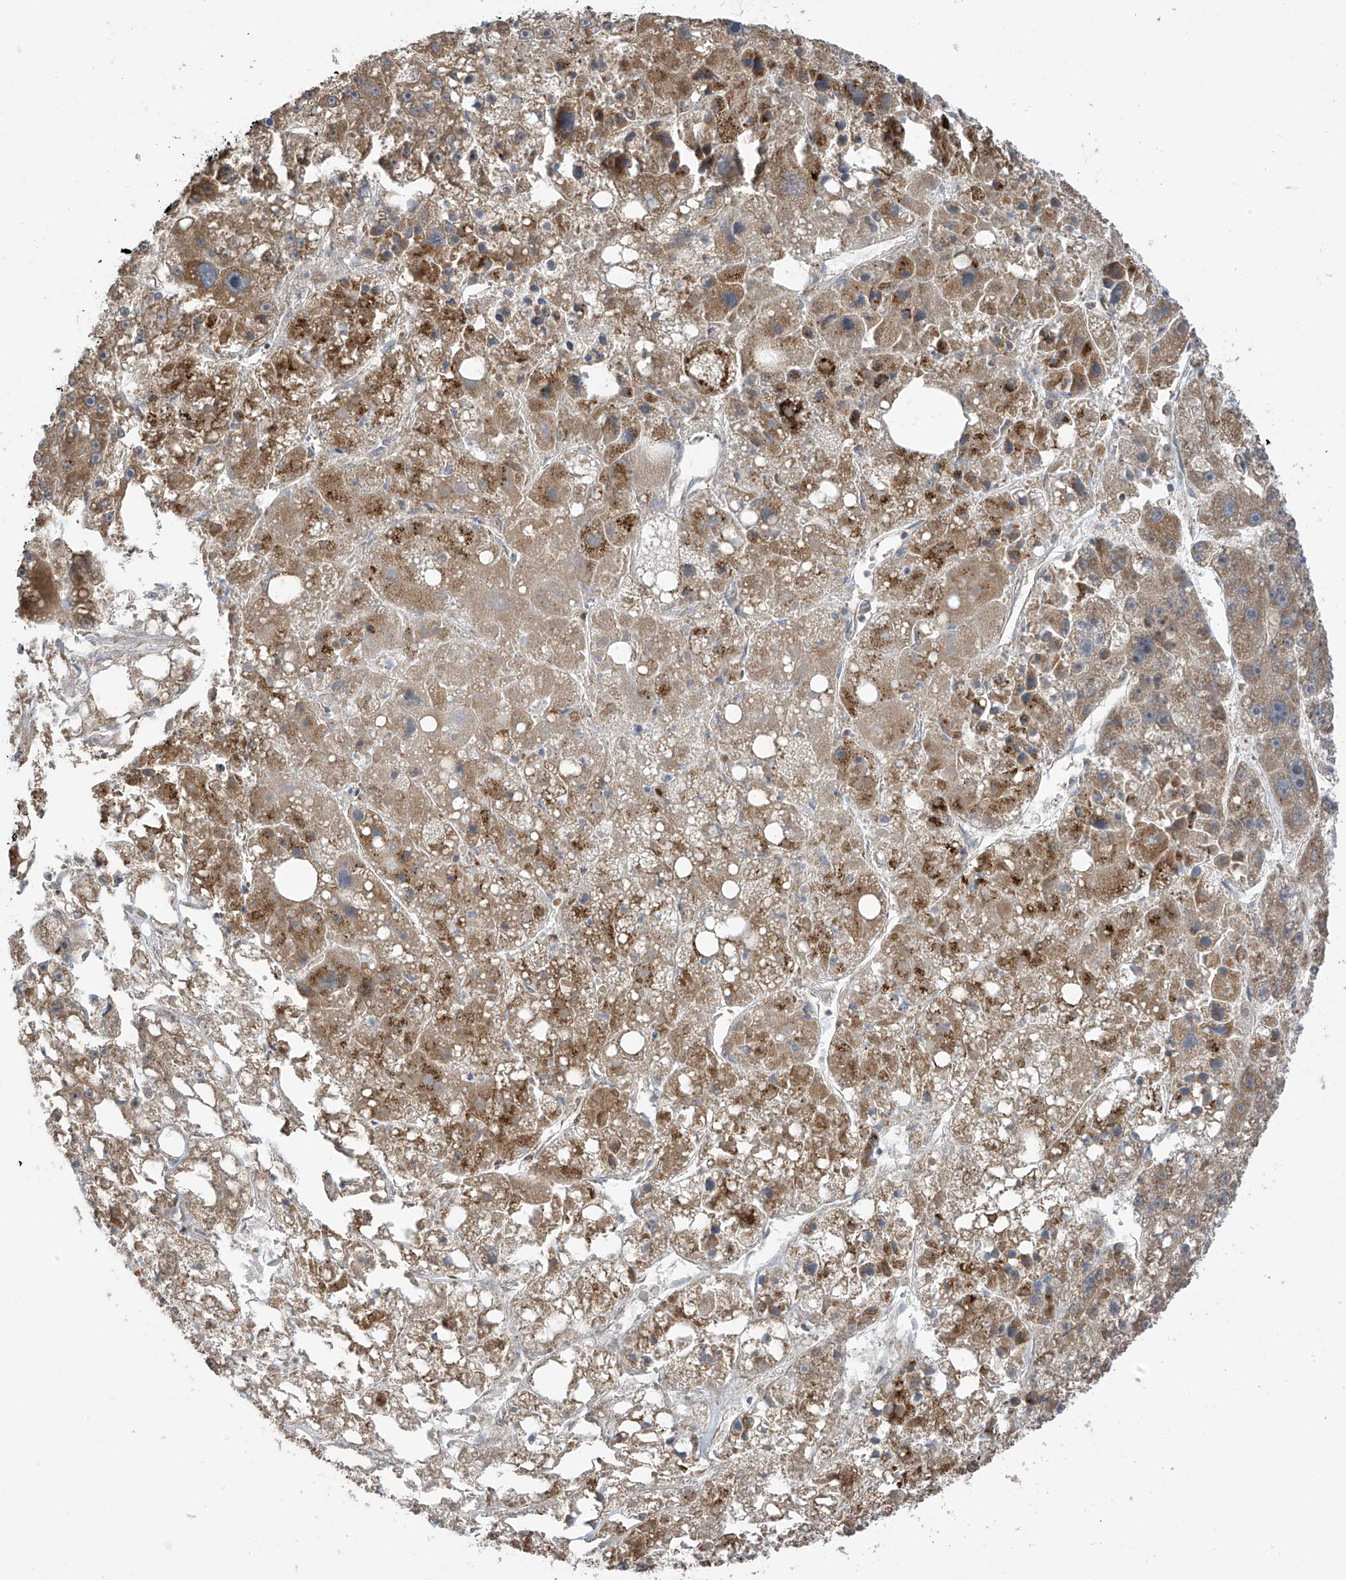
{"staining": {"intensity": "moderate", "quantity": ">75%", "location": "cytoplasmic/membranous"}, "tissue": "liver cancer", "cell_type": "Tumor cells", "image_type": "cancer", "snomed": [{"axis": "morphology", "description": "Carcinoma, Hepatocellular, NOS"}, {"axis": "topography", "description": "Liver"}], "caption": "An image showing moderate cytoplasmic/membranous staining in about >75% of tumor cells in hepatocellular carcinoma (liver), as visualized by brown immunohistochemical staining.", "gene": "PNPT1", "patient": {"sex": "female", "age": 61}}